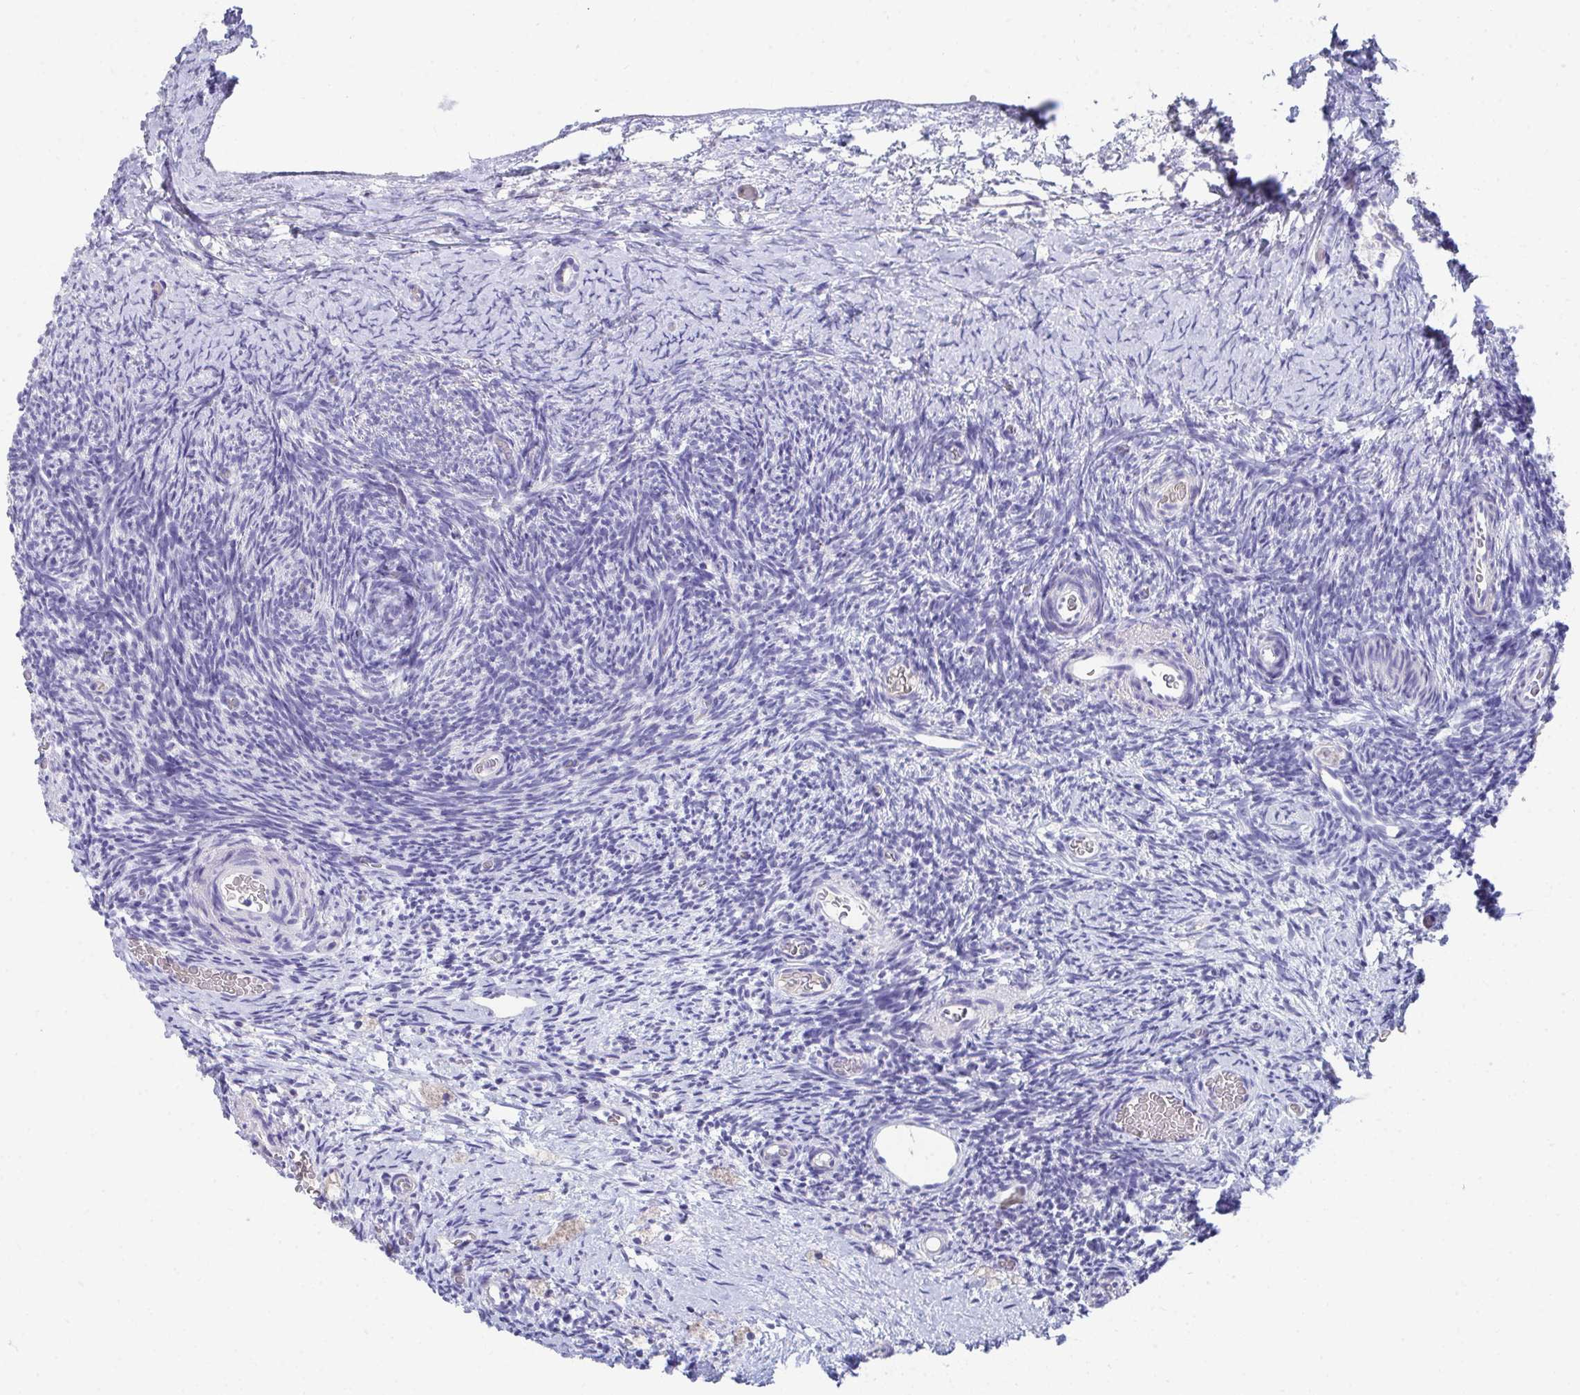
{"staining": {"intensity": "negative", "quantity": "none", "location": "none"}, "tissue": "ovary", "cell_type": "Ovarian stroma cells", "image_type": "normal", "snomed": [{"axis": "morphology", "description": "Normal tissue, NOS"}, {"axis": "topography", "description": "Ovary"}], "caption": "IHC photomicrograph of benign human ovary stained for a protein (brown), which reveals no expression in ovarian stroma cells.", "gene": "TMPRSS2", "patient": {"sex": "female", "age": 39}}